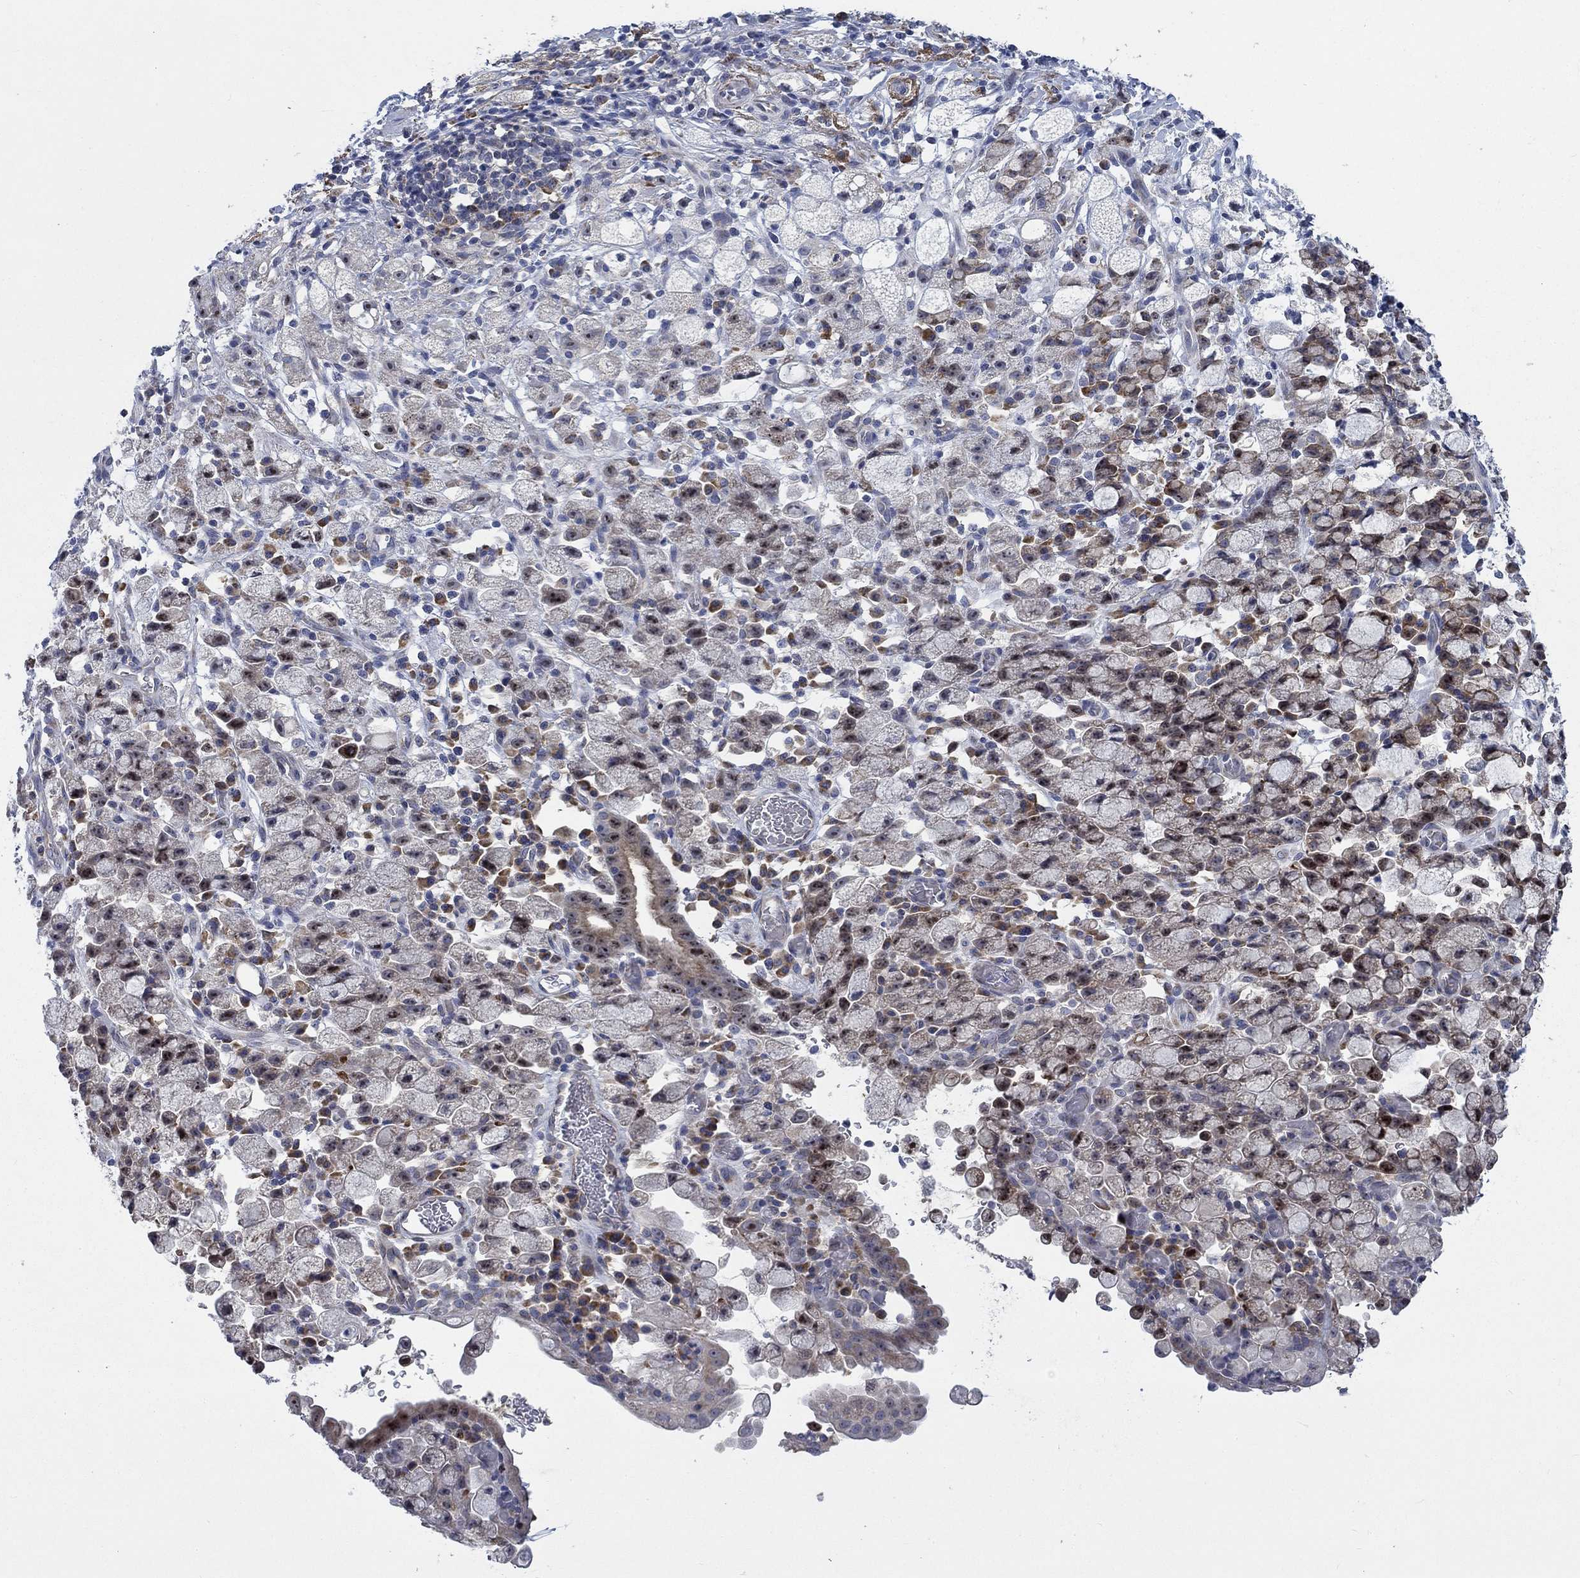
{"staining": {"intensity": "moderate", "quantity": "25%-75%", "location": "cytoplasmic/membranous,nuclear"}, "tissue": "stomach cancer", "cell_type": "Tumor cells", "image_type": "cancer", "snomed": [{"axis": "morphology", "description": "Adenocarcinoma, NOS"}, {"axis": "topography", "description": "Stomach"}], "caption": "High-magnification brightfield microscopy of stomach cancer stained with DAB (3,3'-diaminobenzidine) (brown) and counterstained with hematoxylin (blue). tumor cells exhibit moderate cytoplasmic/membranous and nuclear staining is present in approximately25%-75% of cells.", "gene": "MMP24", "patient": {"sex": "male", "age": 58}}